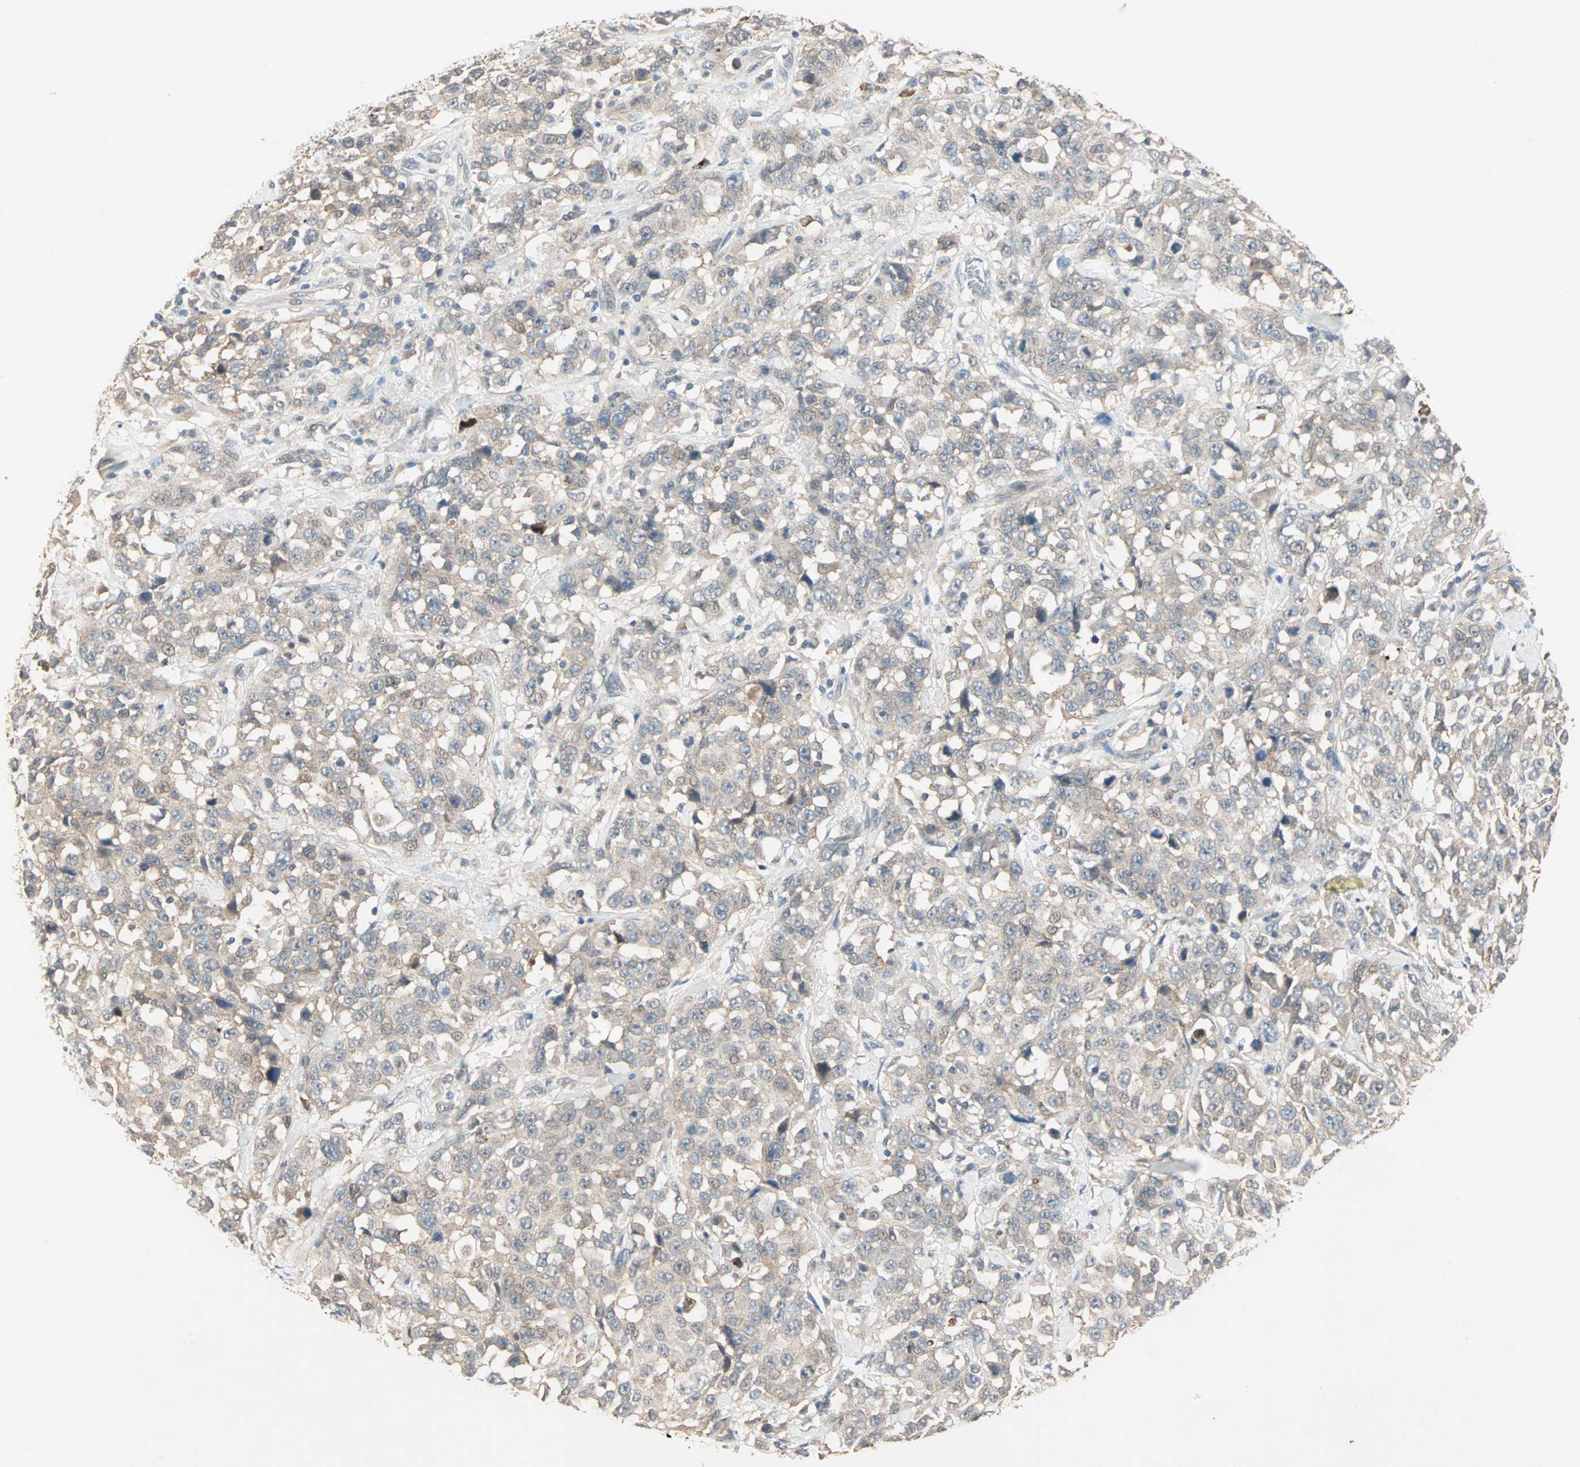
{"staining": {"intensity": "weak", "quantity": ">75%", "location": "cytoplasmic/membranous"}, "tissue": "stomach cancer", "cell_type": "Tumor cells", "image_type": "cancer", "snomed": [{"axis": "morphology", "description": "Normal tissue, NOS"}, {"axis": "morphology", "description": "Adenocarcinoma, NOS"}, {"axis": "topography", "description": "Stomach"}], "caption": "The photomicrograph reveals staining of stomach cancer (adenocarcinoma), revealing weak cytoplasmic/membranous protein positivity (brown color) within tumor cells. (Stains: DAB in brown, nuclei in blue, Microscopy: brightfield microscopy at high magnification).", "gene": "TTF2", "patient": {"sex": "male", "age": 48}}